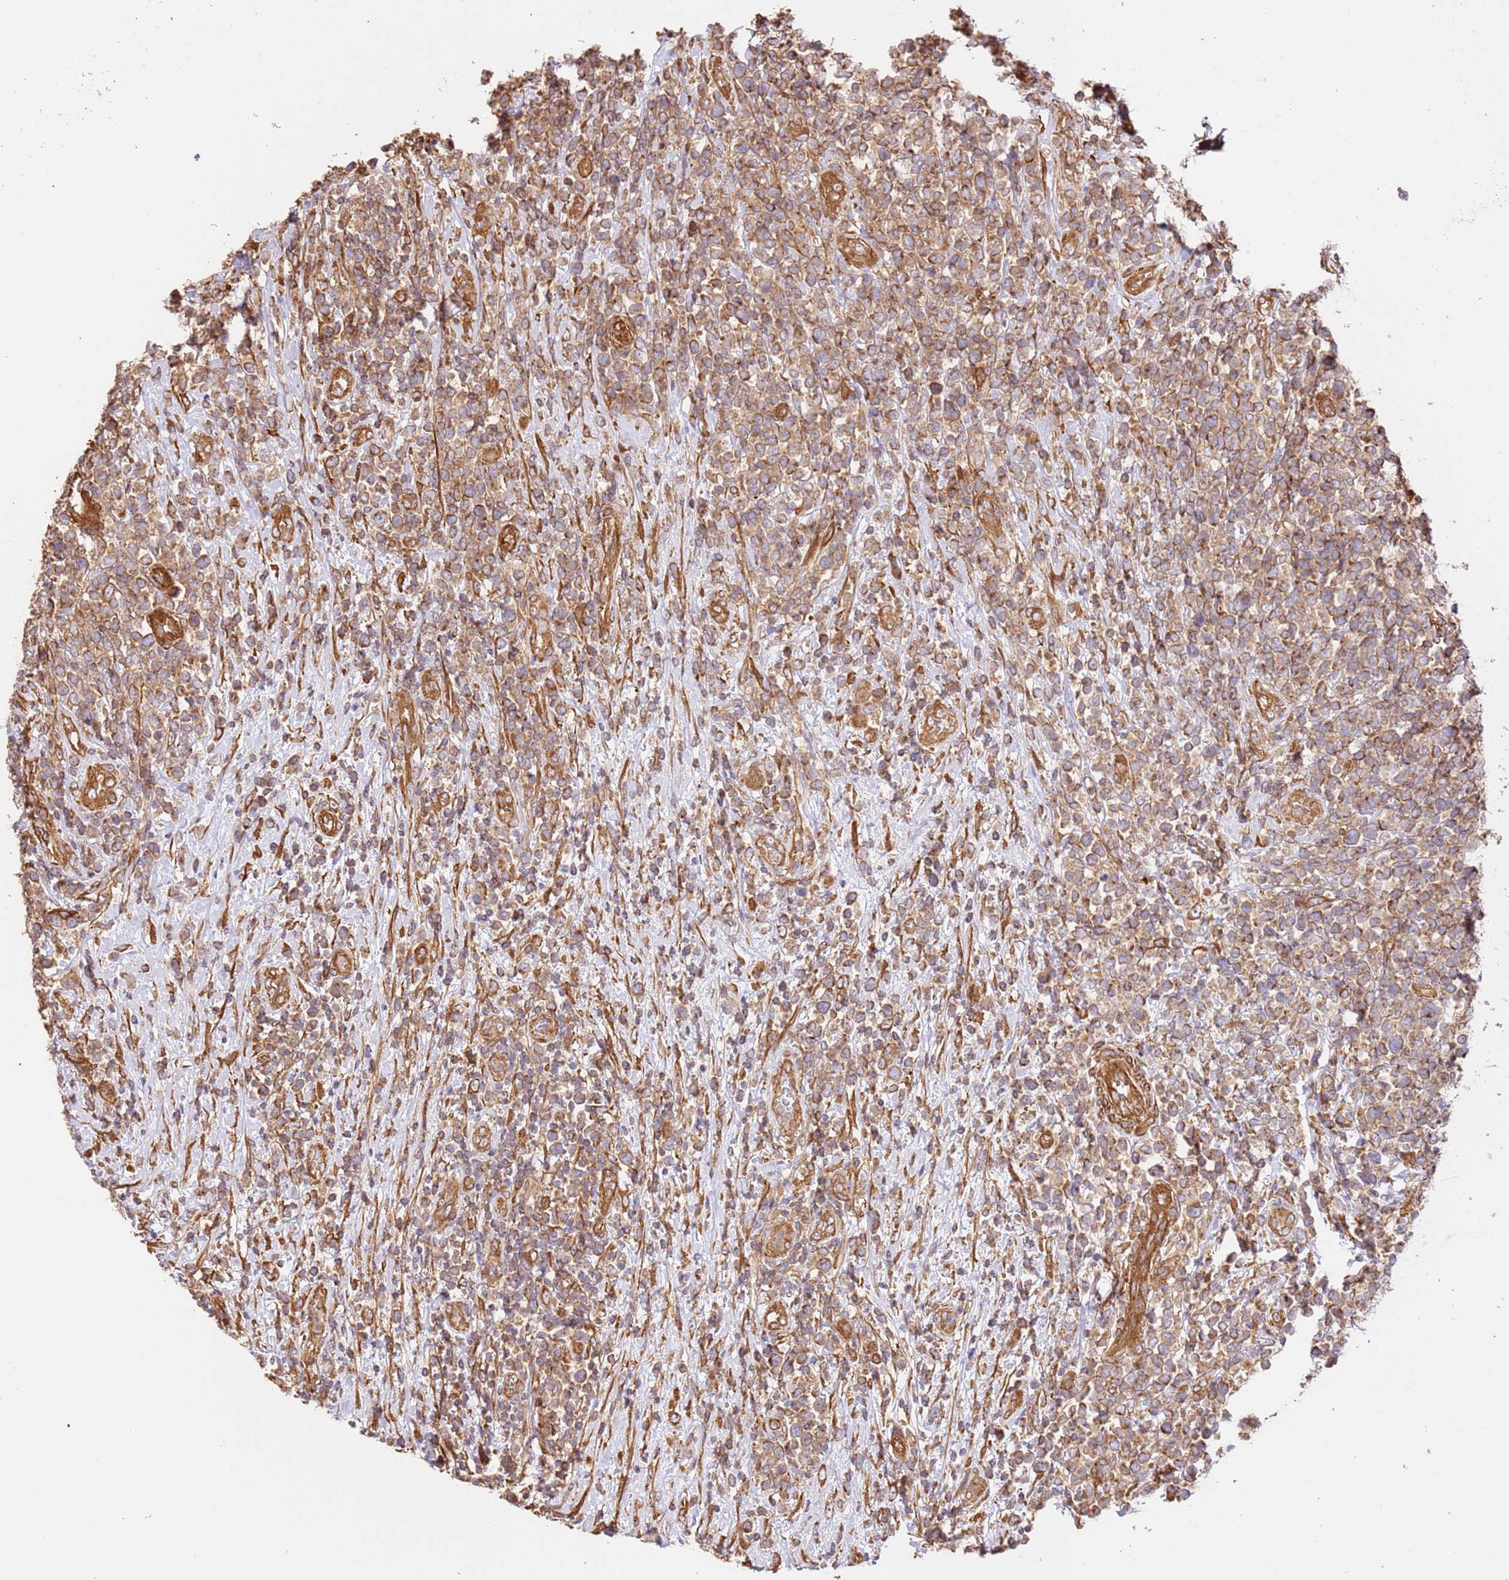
{"staining": {"intensity": "moderate", "quantity": ">75%", "location": "cytoplasmic/membranous"}, "tissue": "lymphoma", "cell_type": "Tumor cells", "image_type": "cancer", "snomed": [{"axis": "morphology", "description": "Malignant lymphoma, non-Hodgkin's type, High grade"}, {"axis": "topography", "description": "Soft tissue"}], "caption": "DAB immunohistochemical staining of malignant lymphoma, non-Hodgkin's type (high-grade) demonstrates moderate cytoplasmic/membranous protein positivity in about >75% of tumor cells.", "gene": "ZBTB39", "patient": {"sex": "female", "age": 56}}